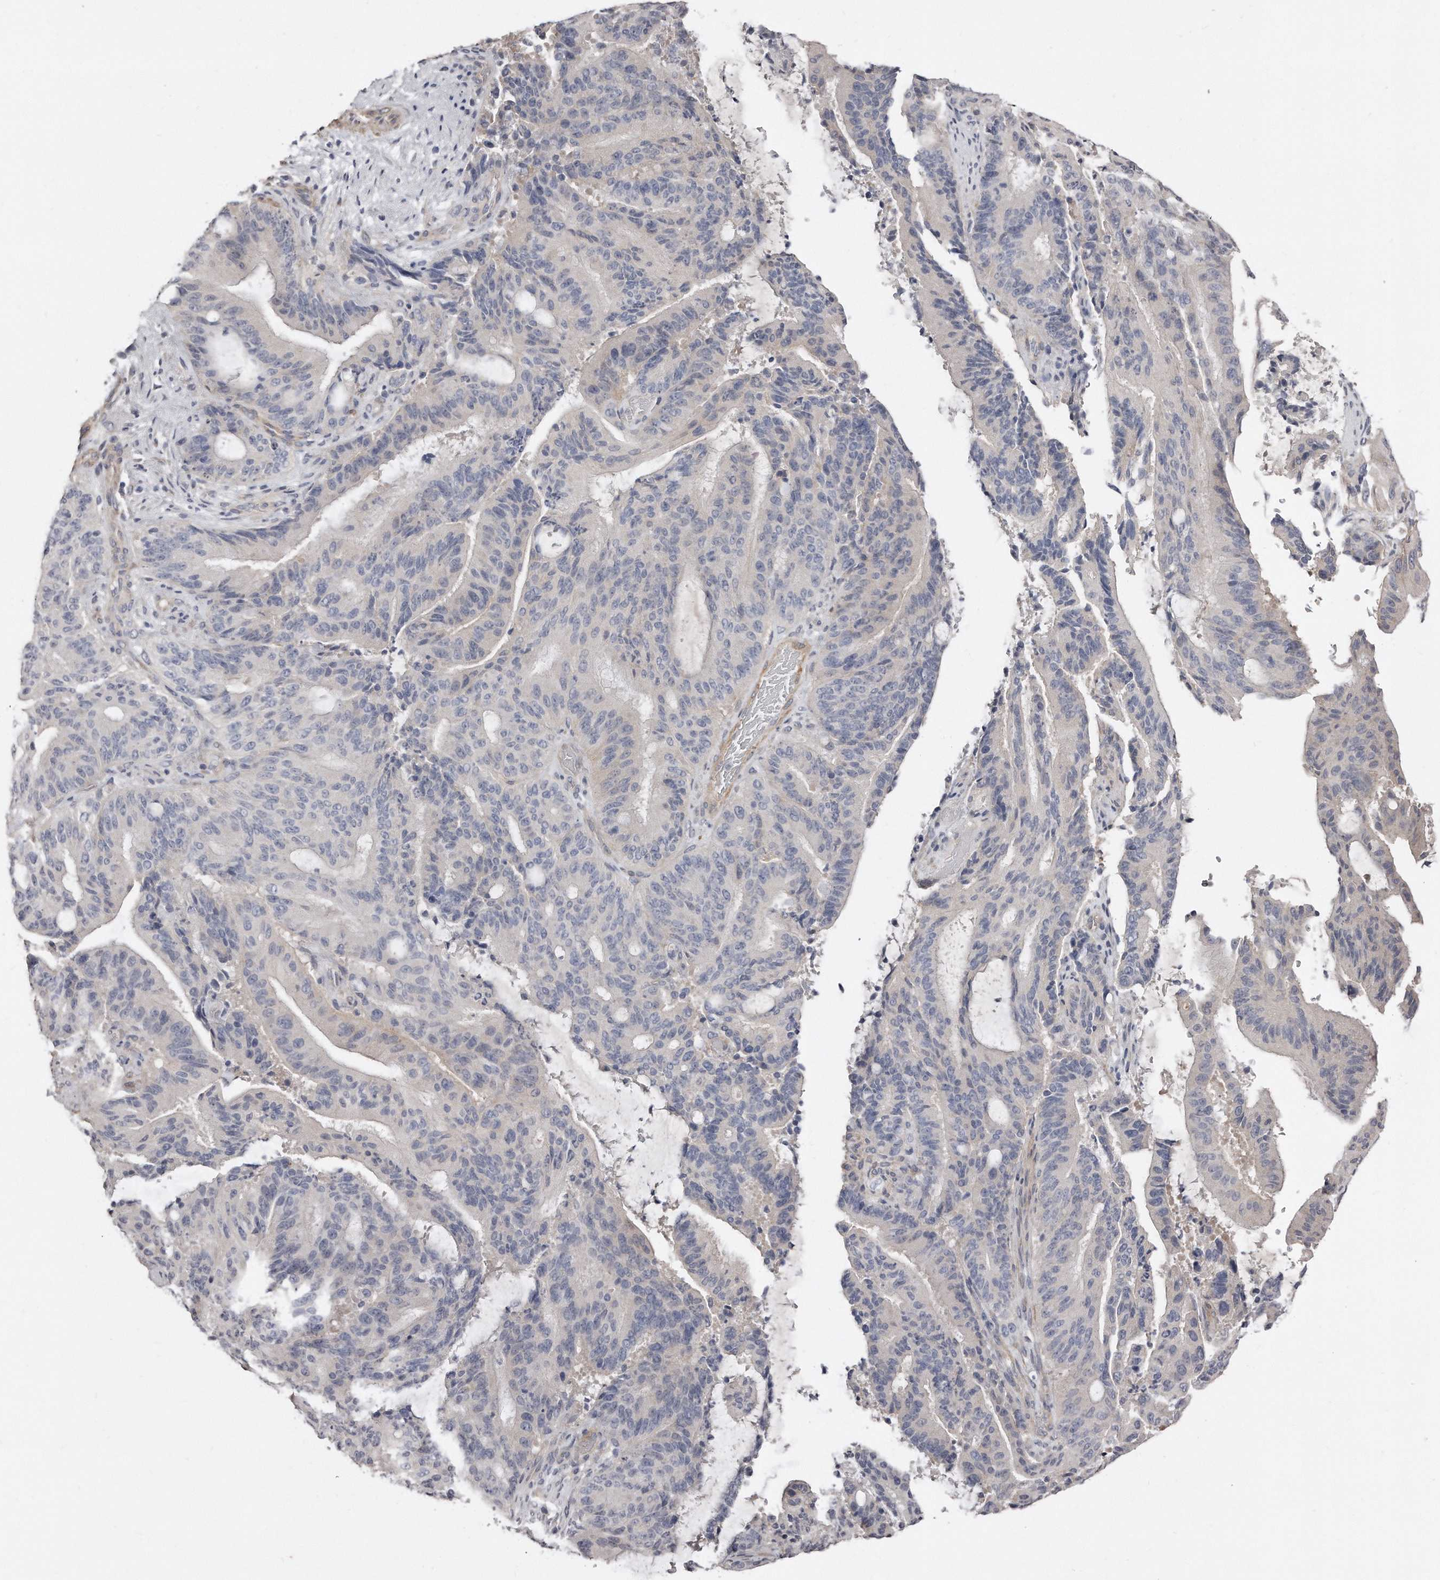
{"staining": {"intensity": "negative", "quantity": "none", "location": "none"}, "tissue": "liver cancer", "cell_type": "Tumor cells", "image_type": "cancer", "snomed": [{"axis": "morphology", "description": "Normal tissue, NOS"}, {"axis": "morphology", "description": "Cholangiocarcinoma"}, {"axis": "topography", "description": "Liver"}, {"axis": "topography", "description": "Peripheral nerve tissue"}], "caption": "IHC histopathology image of neoplastic tissue: human liver cancer (cholangiocarcinoma) stained with DAB (3,3'-diaminobenzidine) exhibits no significant protein expression in tumor cells. (DAB IHC visualized using brightfield microscopy, high magnification).", "gene": "LMOD1", "patient": {"sex": "female", "age": 73}}